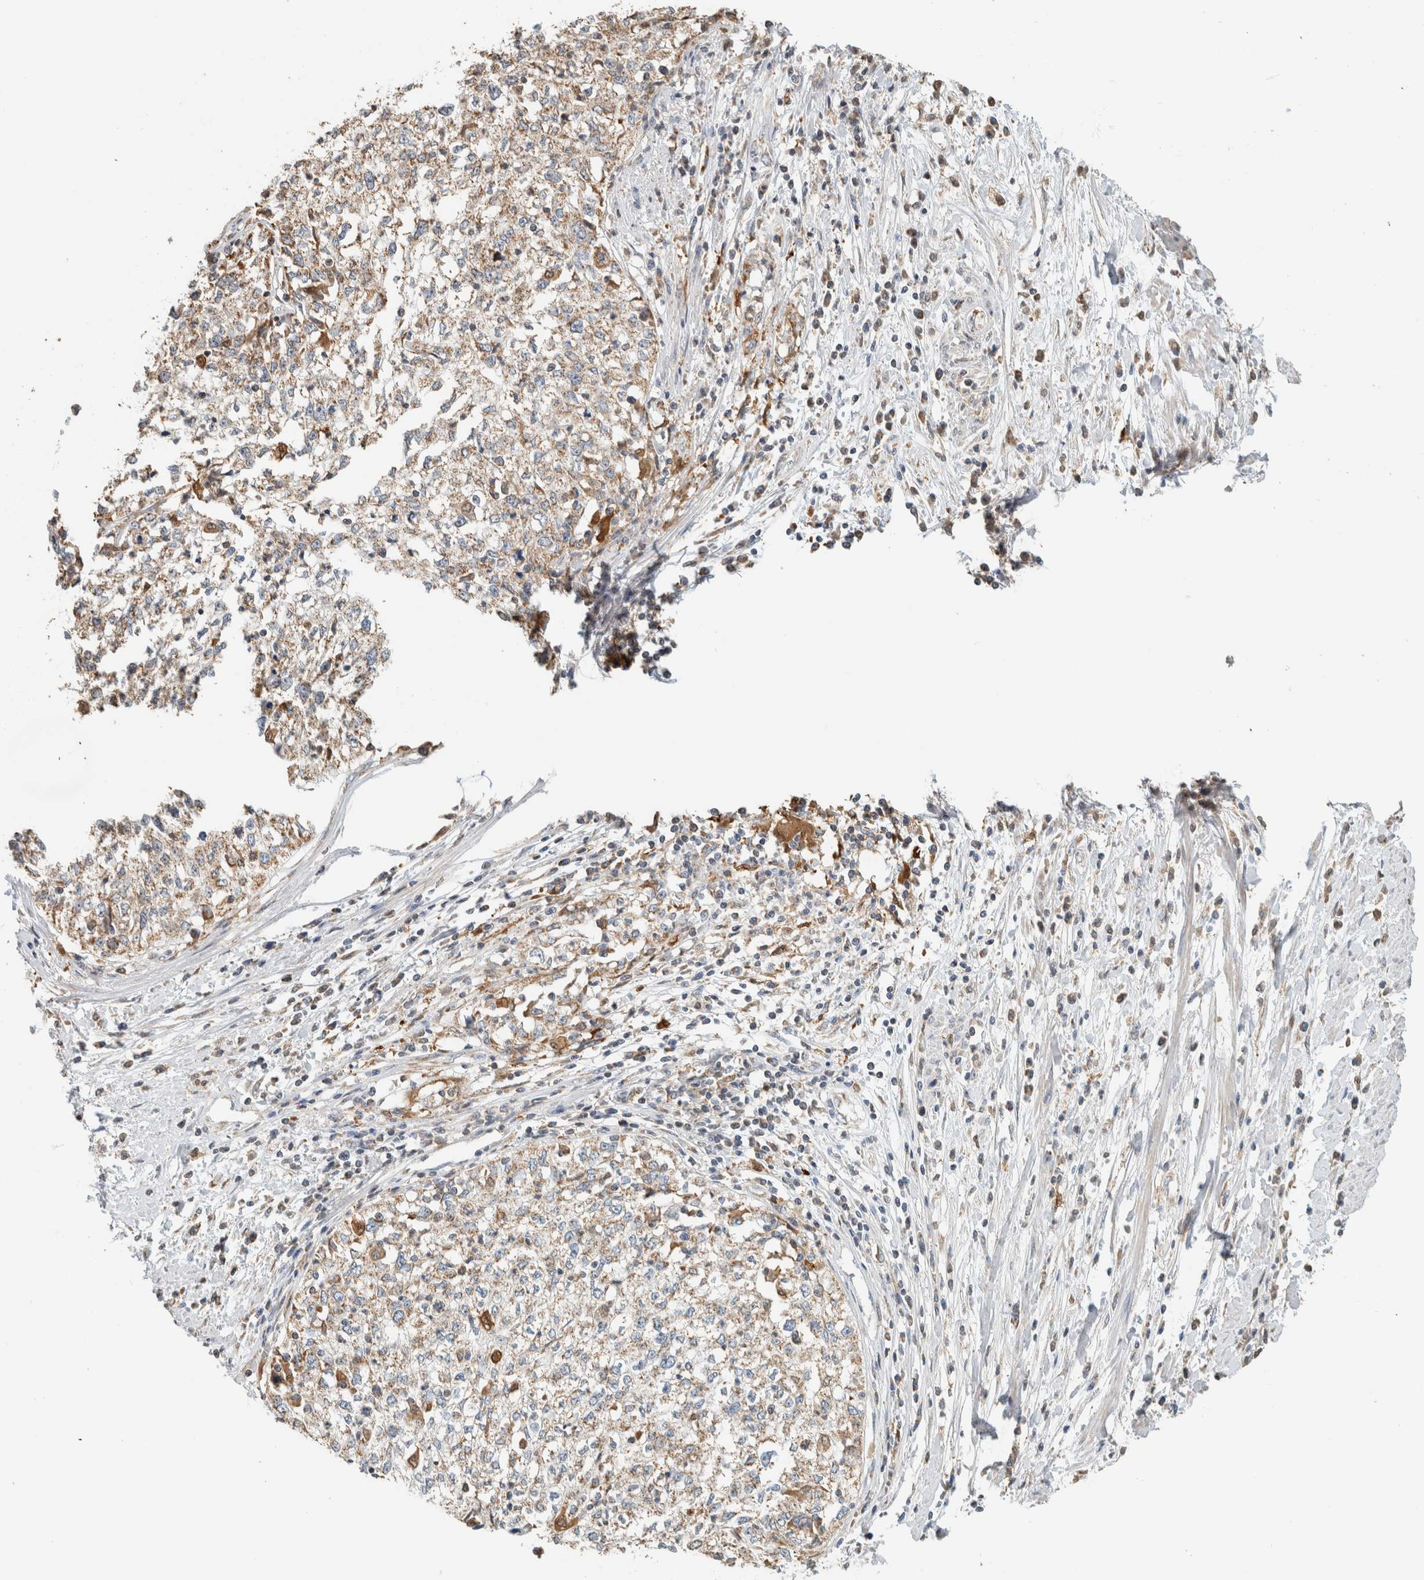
{"staining": {"intensity": "weak", "quantity": ">75%", "location": "cytoplasmic/membranous"}, "tissue": "cervical cancer", "cell_type": "Tumor cells", "image_type": "cancer", "snomed": [{"axis": "morphology", "description": "Squamous cell carcinoma, NOS"}, {"axis": "topography", "description": "Cervix"}], "caption": "About >75% of tumor cells in human squamous cell carcinoma (cervical) show weak cytoplasmic/membranous protein staining as visualized by brown immunohistochemical staining.", "gene": "CAPG", "patient": {"sex": "female", "age": 57}}